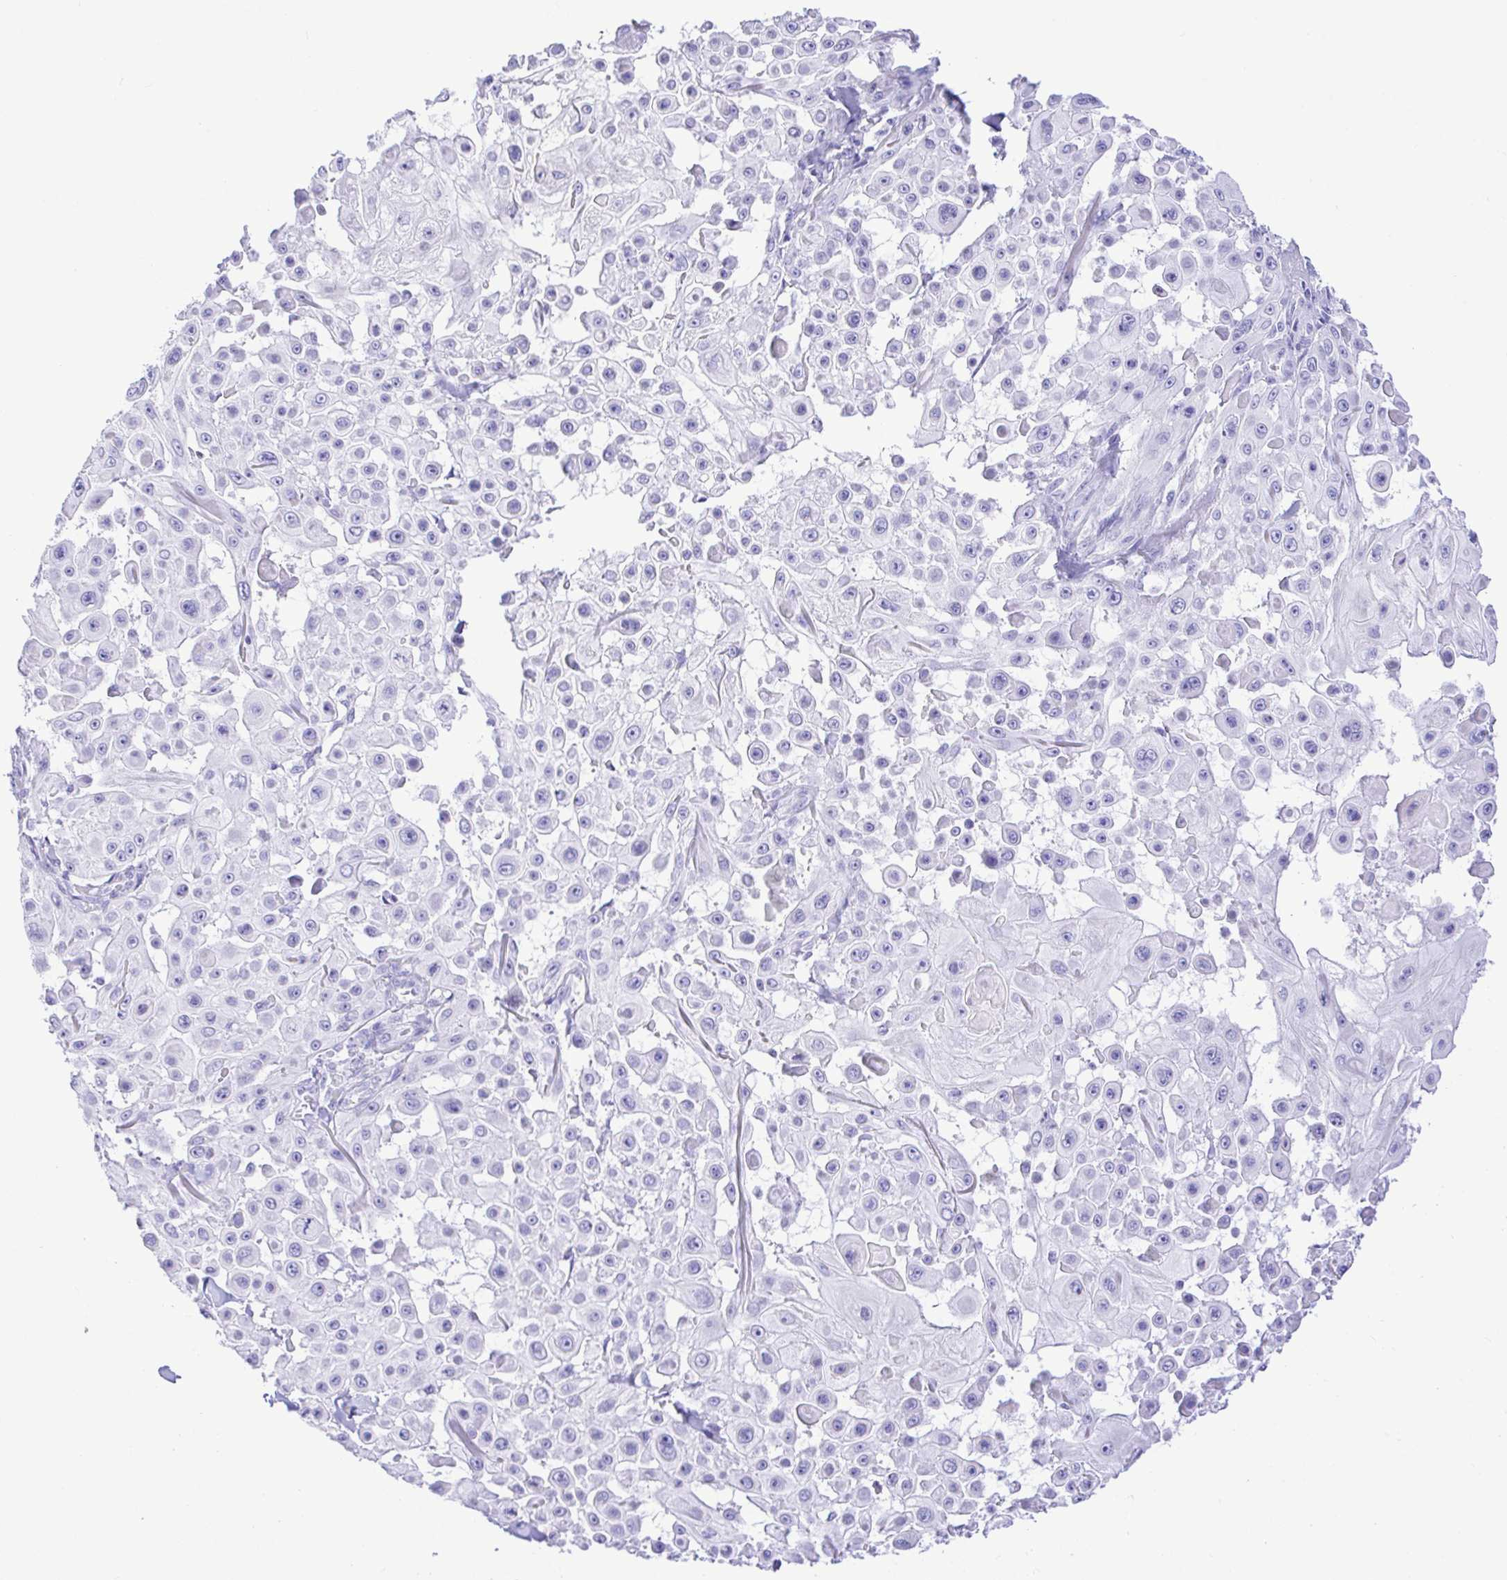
{"staining": {"intensity": "negative", "quantity": "none", "location": "none"}, "tissue": "skin cancer", "cell_type": "Tumor cells", "image_type": "cancer", "snomed": [{"axis": "morphology", "description": "Squamous cell carcinoma, NOS"}, {"axis": "topography", "description": "Skin"}], "caption": "Skin cancer (squamous cell carcinoma) was stained to show a protein in brown. There is no significant positivity in tumor cells.", "gene": "SELENOV", "patient": {"sex": "male", "age": 91}}